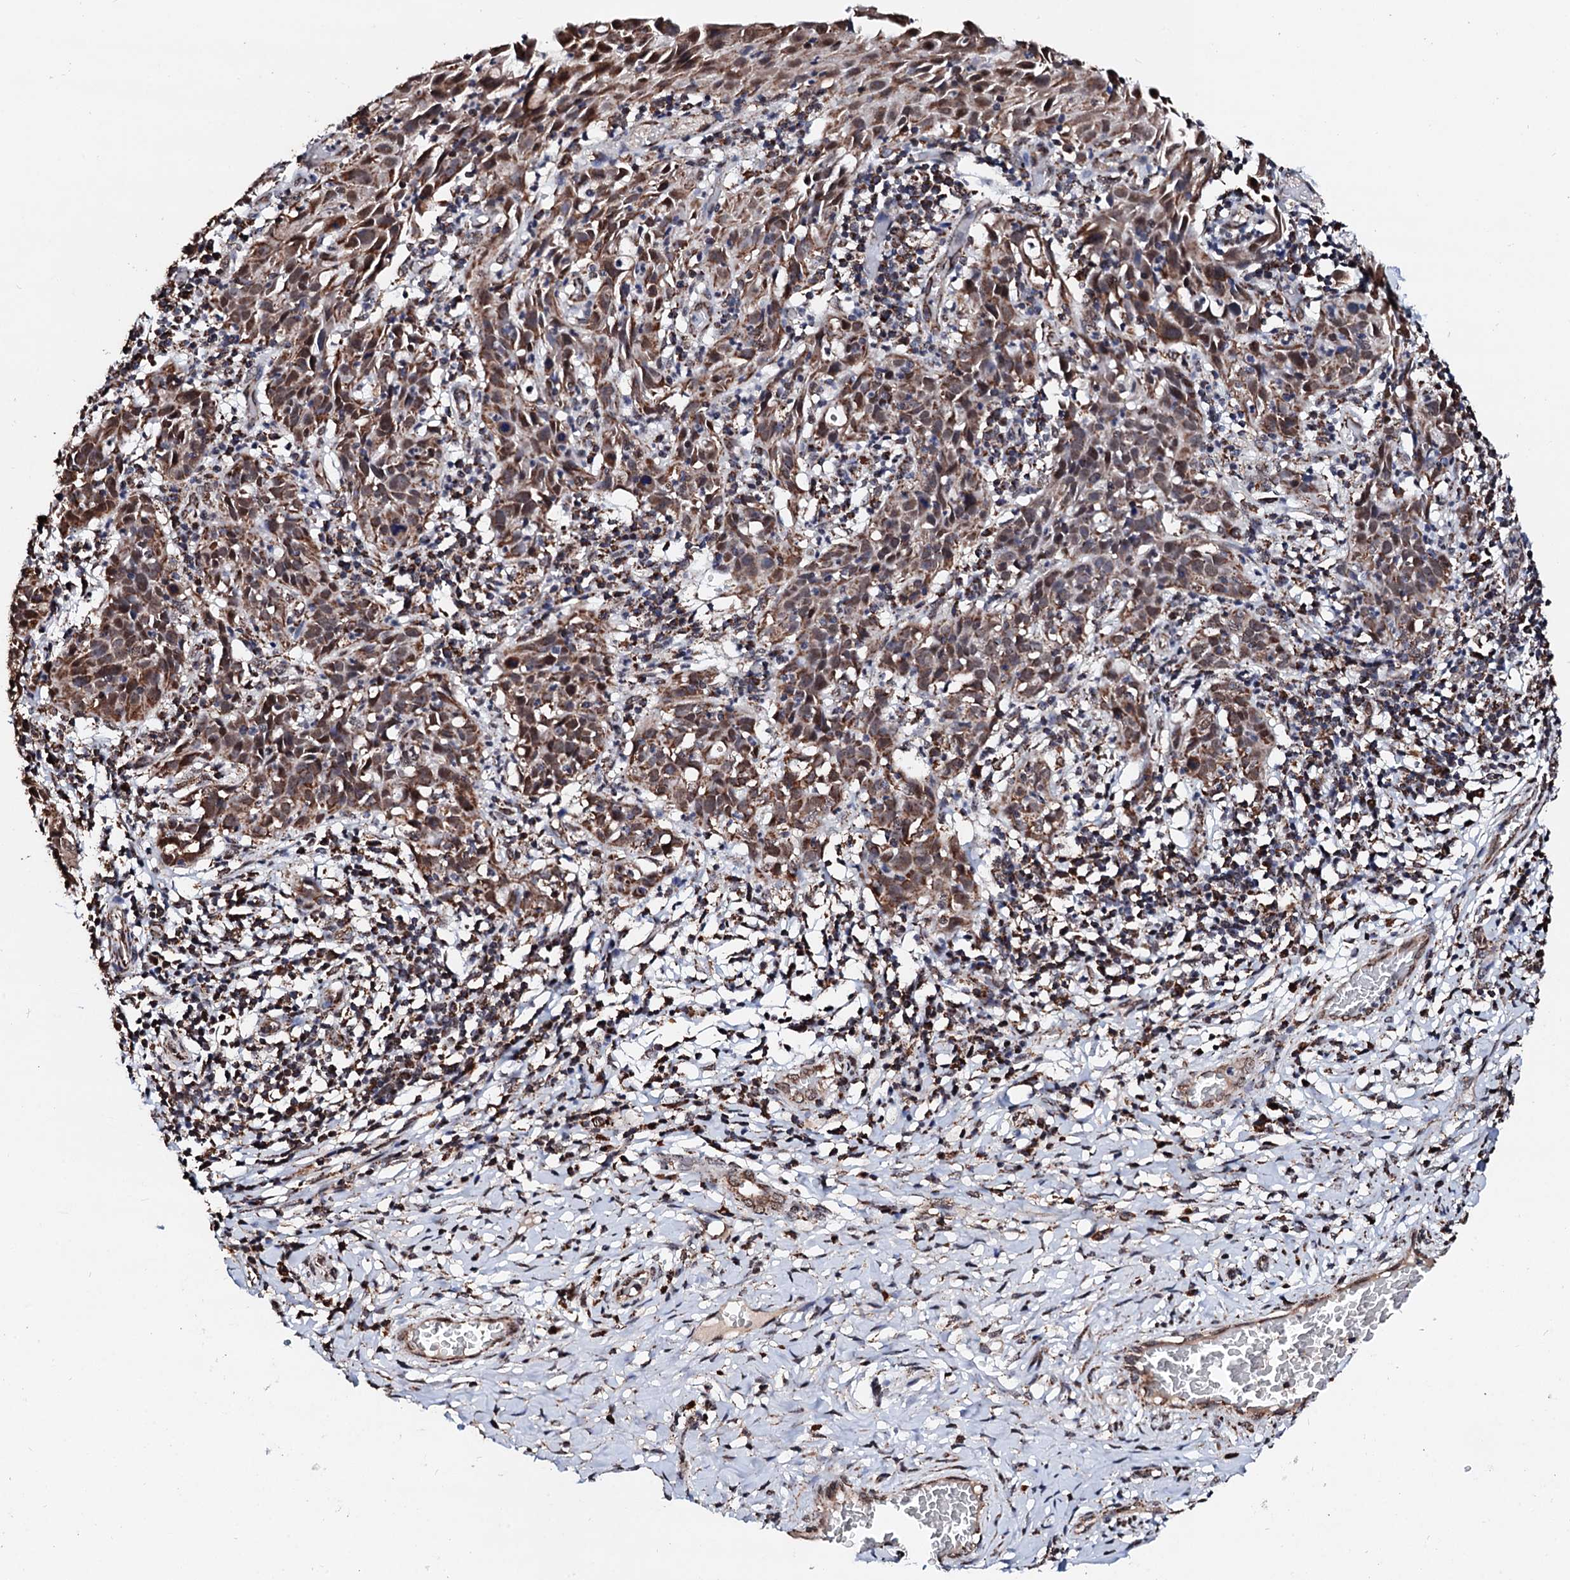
{"staining": {"intensity": "moderate", "quantity": ">75%", "location": "cytoplasmic/membranous,nuclear"}, "tissue": "cervical cancer", "cell_type": "Tumor cells", "image_type": "cancer", "snomed": [{"axis": "morphology", "description": "Squamous cell carcinoma, NOS"}, {"axis": "topography", "description": "Cervix"}], "caption": "Immunohistochemistry (IHC) photomicrograph of neoplastic tissue: cervical squamous cell carcinoma stained using IHC exhibits medium levels of moderate protein expression localized specifically in the cytoplasmic/membranous and nuclear of tumor cells, appearing as a cytoplasmic/membranous and nuclear brown color.", "gene": "SECISBP2L", "patient": {"sex": "female", "age": 50}}